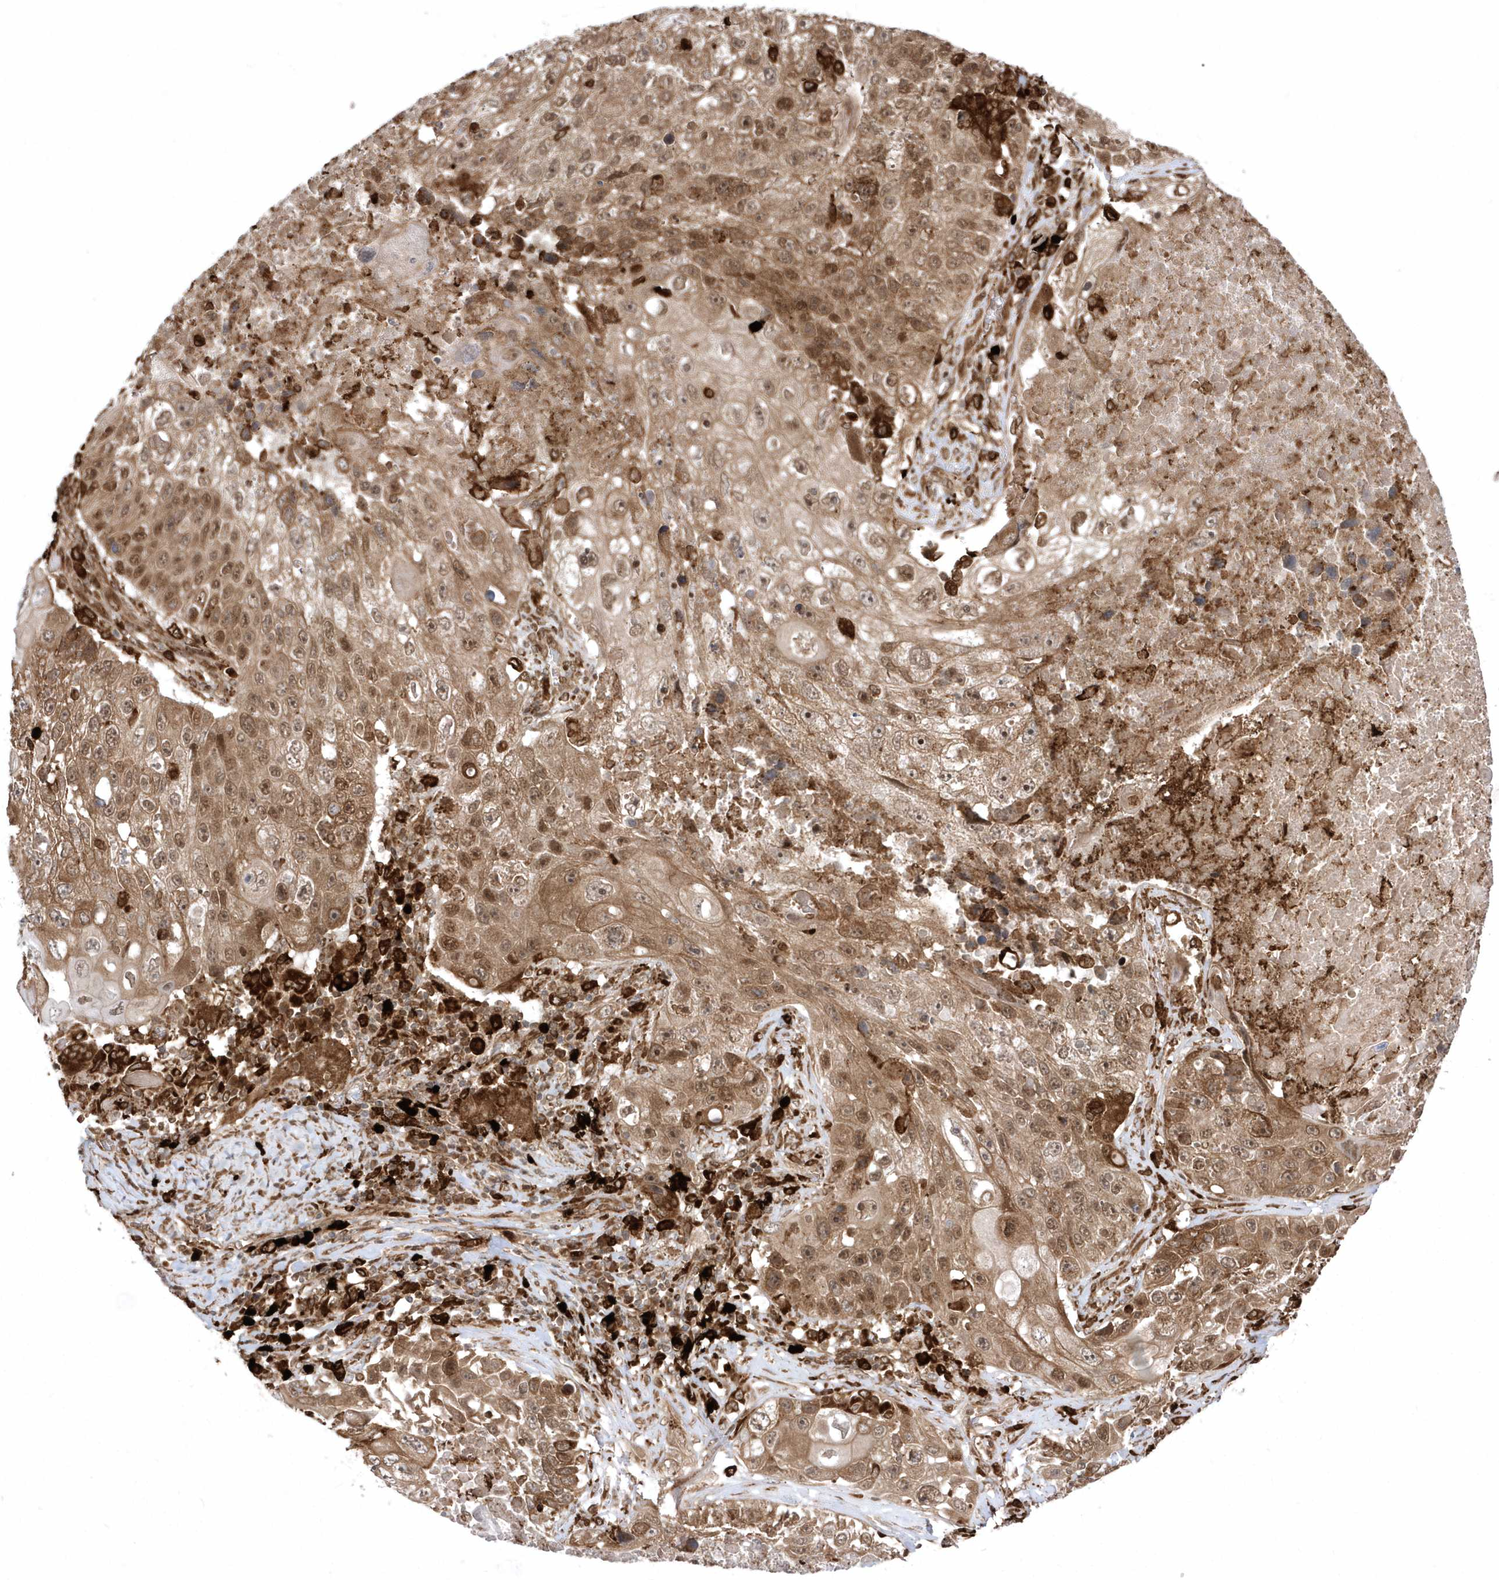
{"staining": {"intensity": "moderate", "quantity": ">75%", "location": "cytoplasmic/membranous"}, "tissue": "lung cancer", "cell_type": "Tumor cells", "image_type": "cancer", "snomed": [{"axis": "morphology", "description": "Squamous cell carcinoma, NOS"}, {"axis": "topography", "description": "Lung"}], "caption": "Immunohistochemistry staining of lung cancer (squamous cell carcinoma), which exhibits medium levels of moderate cytoplasmic/membranous staining in approximately >75% of tumor cells indicating moderate cytoplasmic/membranous protein staining. The staining was performed using DAB (3,3'-diaminobenzidine) (brown) for protein detection and nuclei were counterstained in hematoxylin (blue).", "gene": "EPC2", "patient": {"sex": "male", "age": 61}}